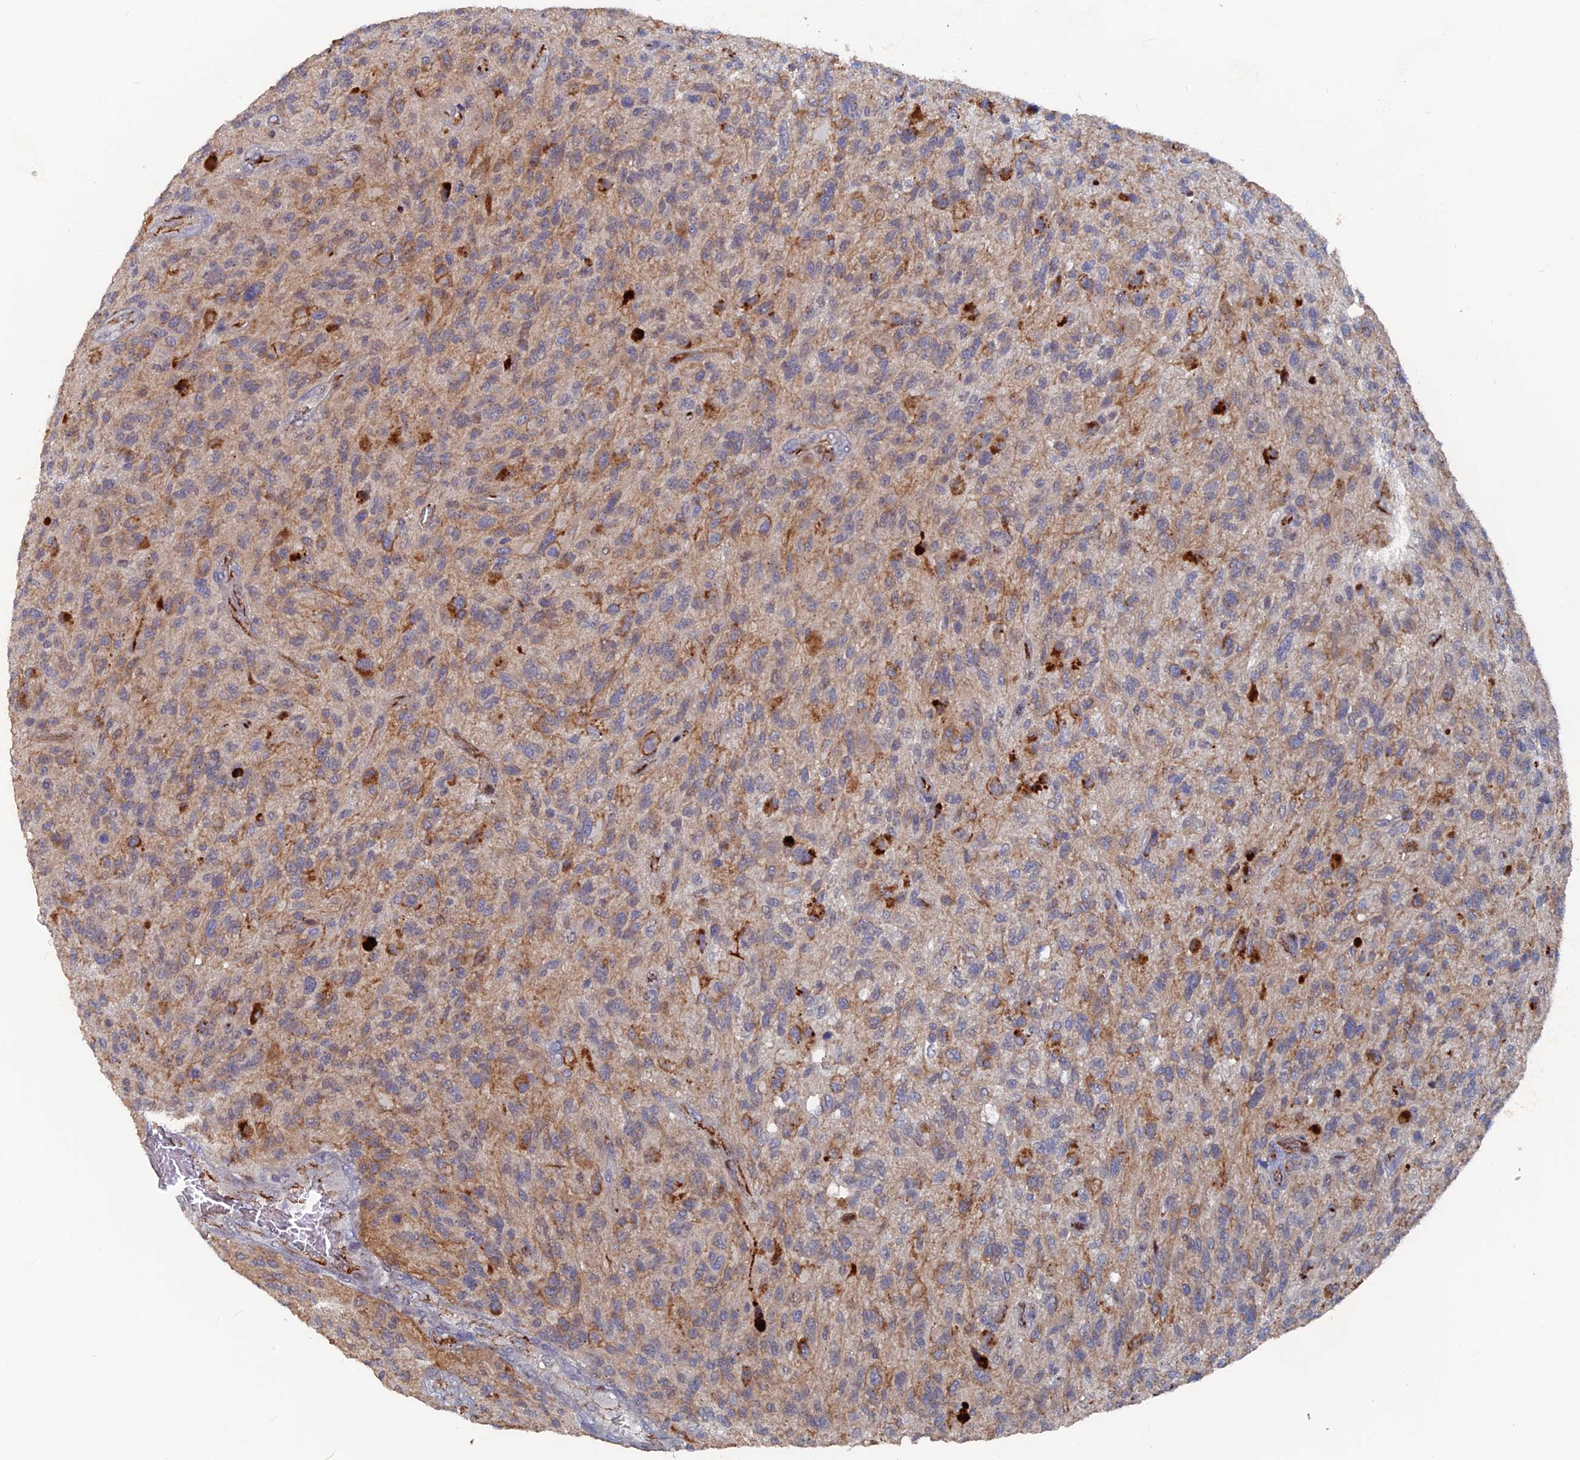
{"staining": {"intensity": "weak", "quantity": "25%-75%", "location": "cytoplasmic/membranous"}, "tissue": "glioma", "cell_type": "Tumor cells", "image_type": "cancer", "snomed": [{"axis": "morphology", "description": "Glioma, malignant, High grade"}, {"axis": "topography", "description": "Brain"}], "caption": "Immunohistochemical staining of malignant high-grade glioma demonstrates low levels of weak cytoplasmic/membranous protein expression in approximately 25%-75% of tumor cells.", "gene": "SH3D21", "patient": {"sex": "male", "age": 47}}